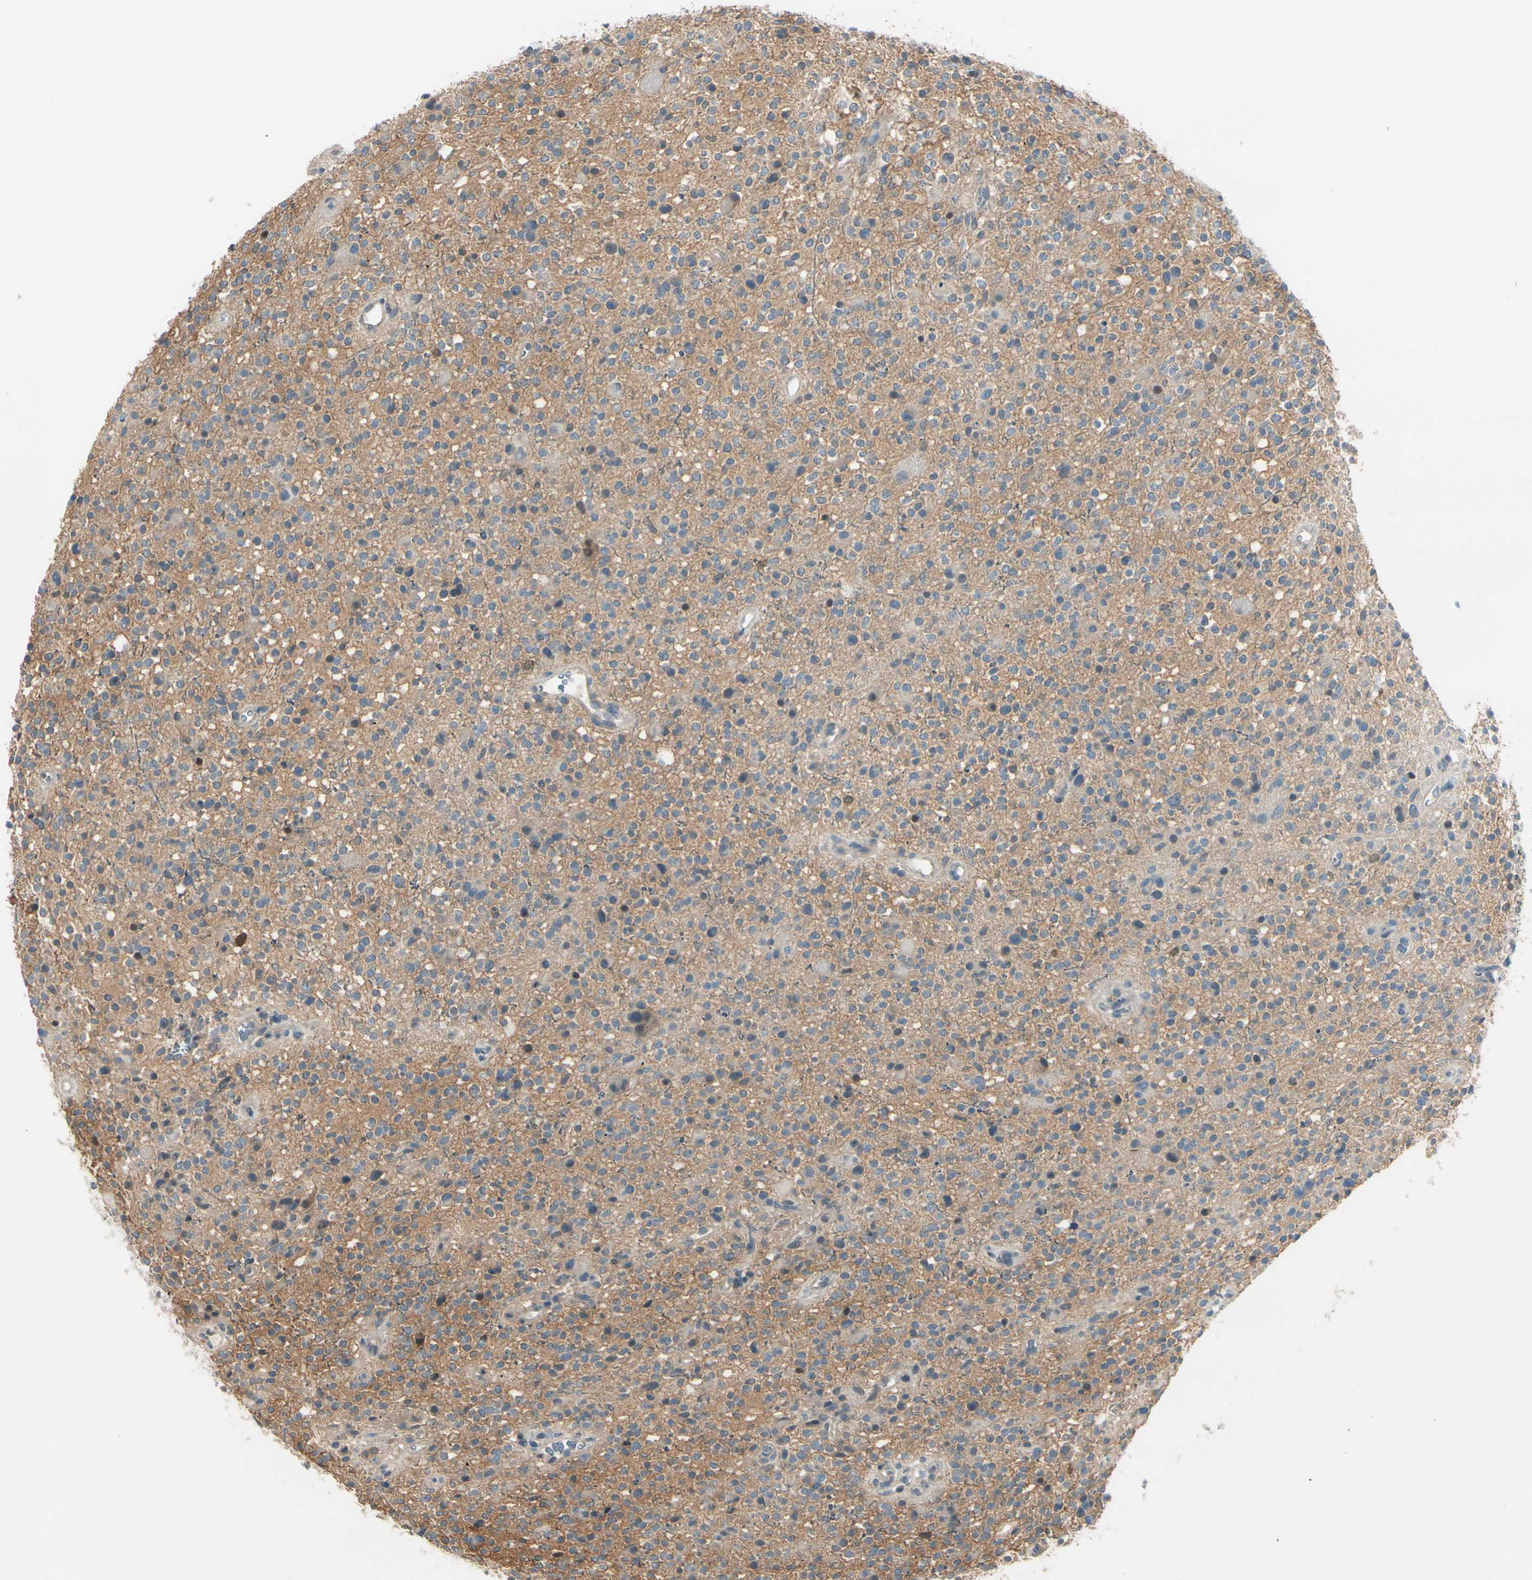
{"staining": {"intensity": "negative", "quantity": "none", "location": "none"}, "tissue": "glioma", "cell_type": "Tumor cells", "image_type": "cancer", "snomed": [{"axis": "morphology", "description": "Glioma, malignant, High grade"}, {"axis": "topography", "description": "Brain"}], "caption": "A histopathology image of glioma stained for a protein exhibits no brown staining in tumor cells.", "gene": "PTTG1", "patient": {"sex": "male", "age": 48}}